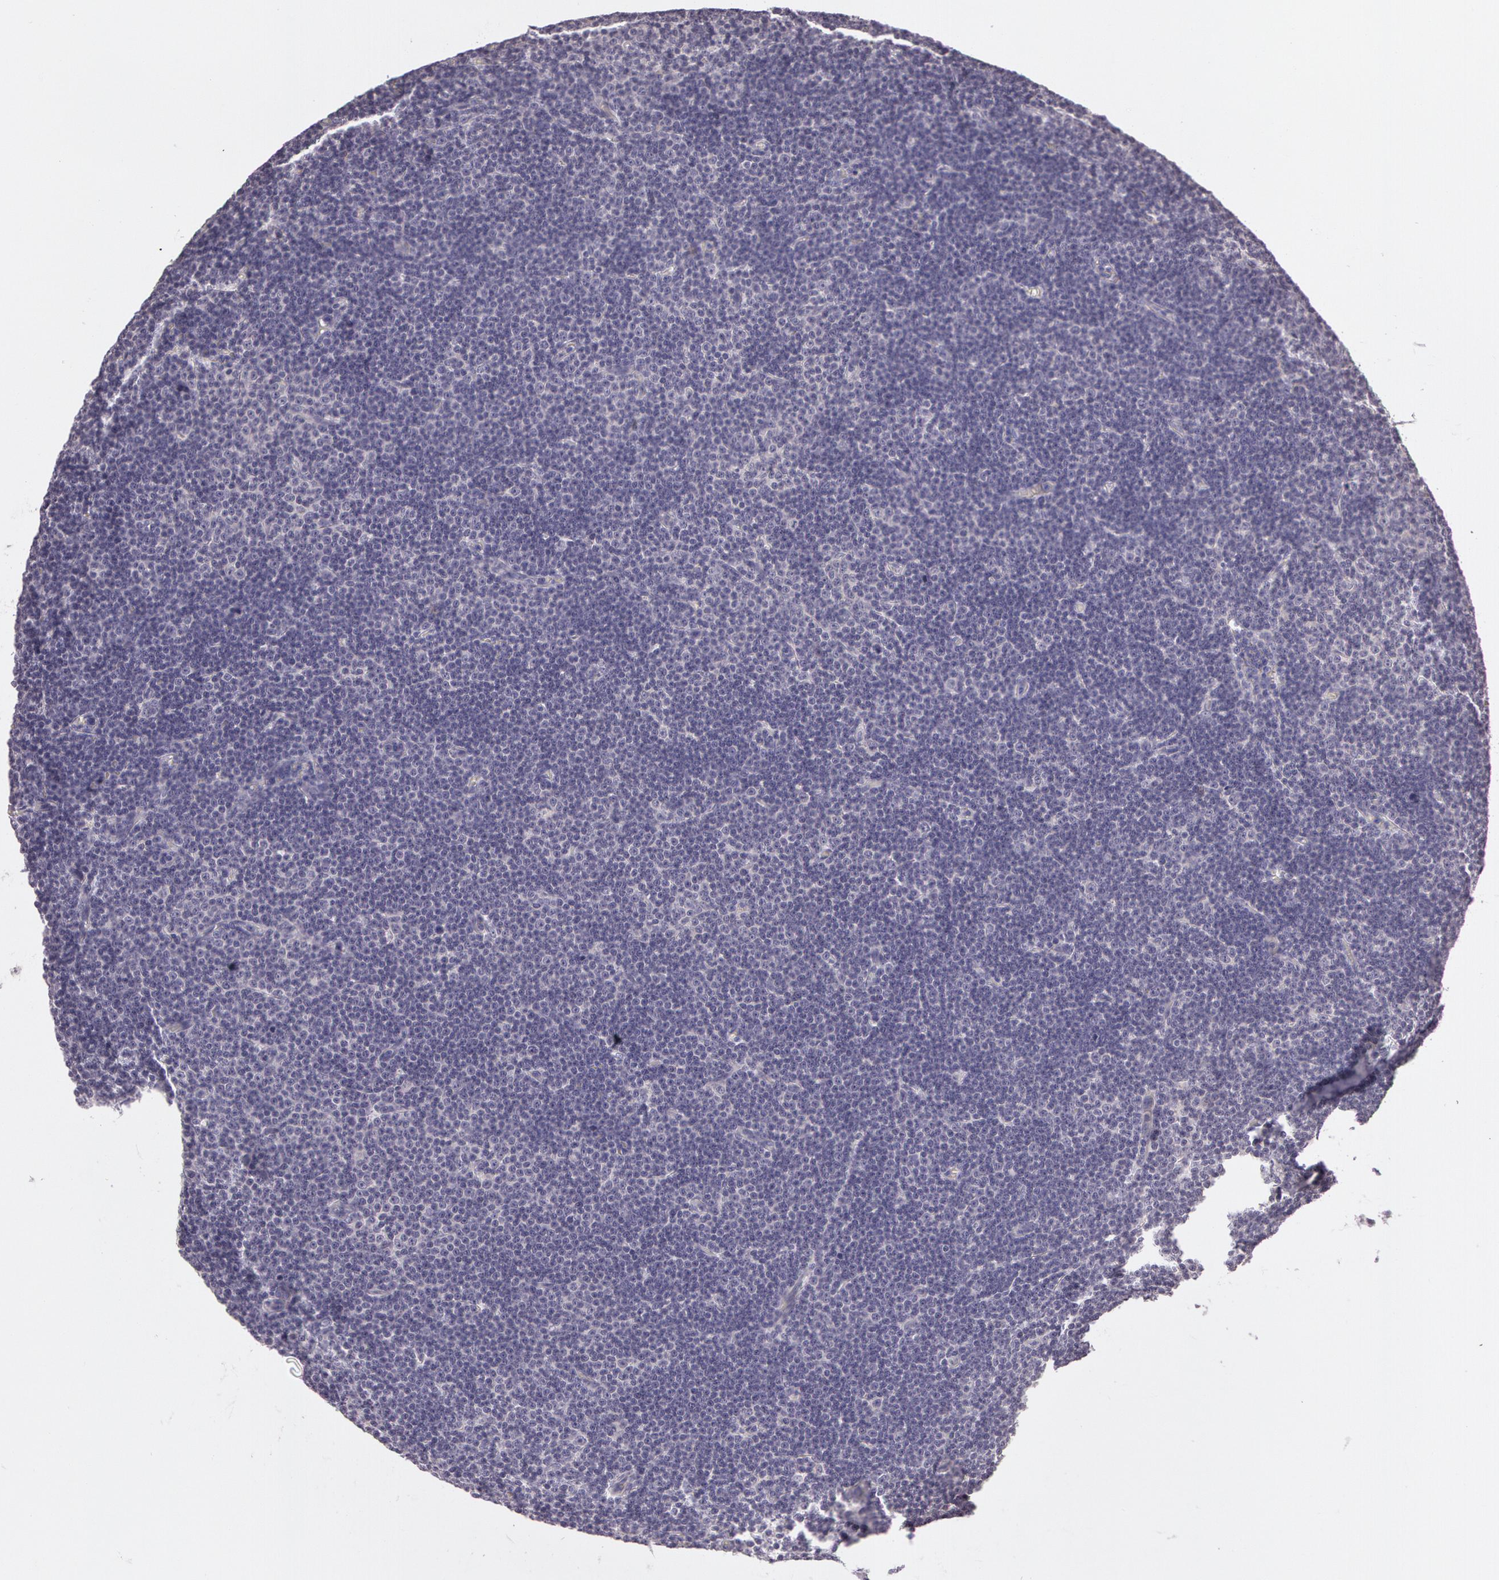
{"staining": {"intensity": "negative", "quantity": "none", "location": "none"}, "tissue": "lymphoma", "cell_type": "Tumor cells", "image_type": "cancer", "snomed": [{"axis": "morphology", "description": "Malignant lymphoma, non-Hodgkin's type, Low grade"}, {"axis": "topography", "description": "Lymph node"}], "caption": "A high-resolution histopathology image shows immunohistochemistry staining of lymphoma, which exhibits no significant expression in tumor cells.", "gene": "G2E3", "patient": {"sex": "male", "age": 57}}